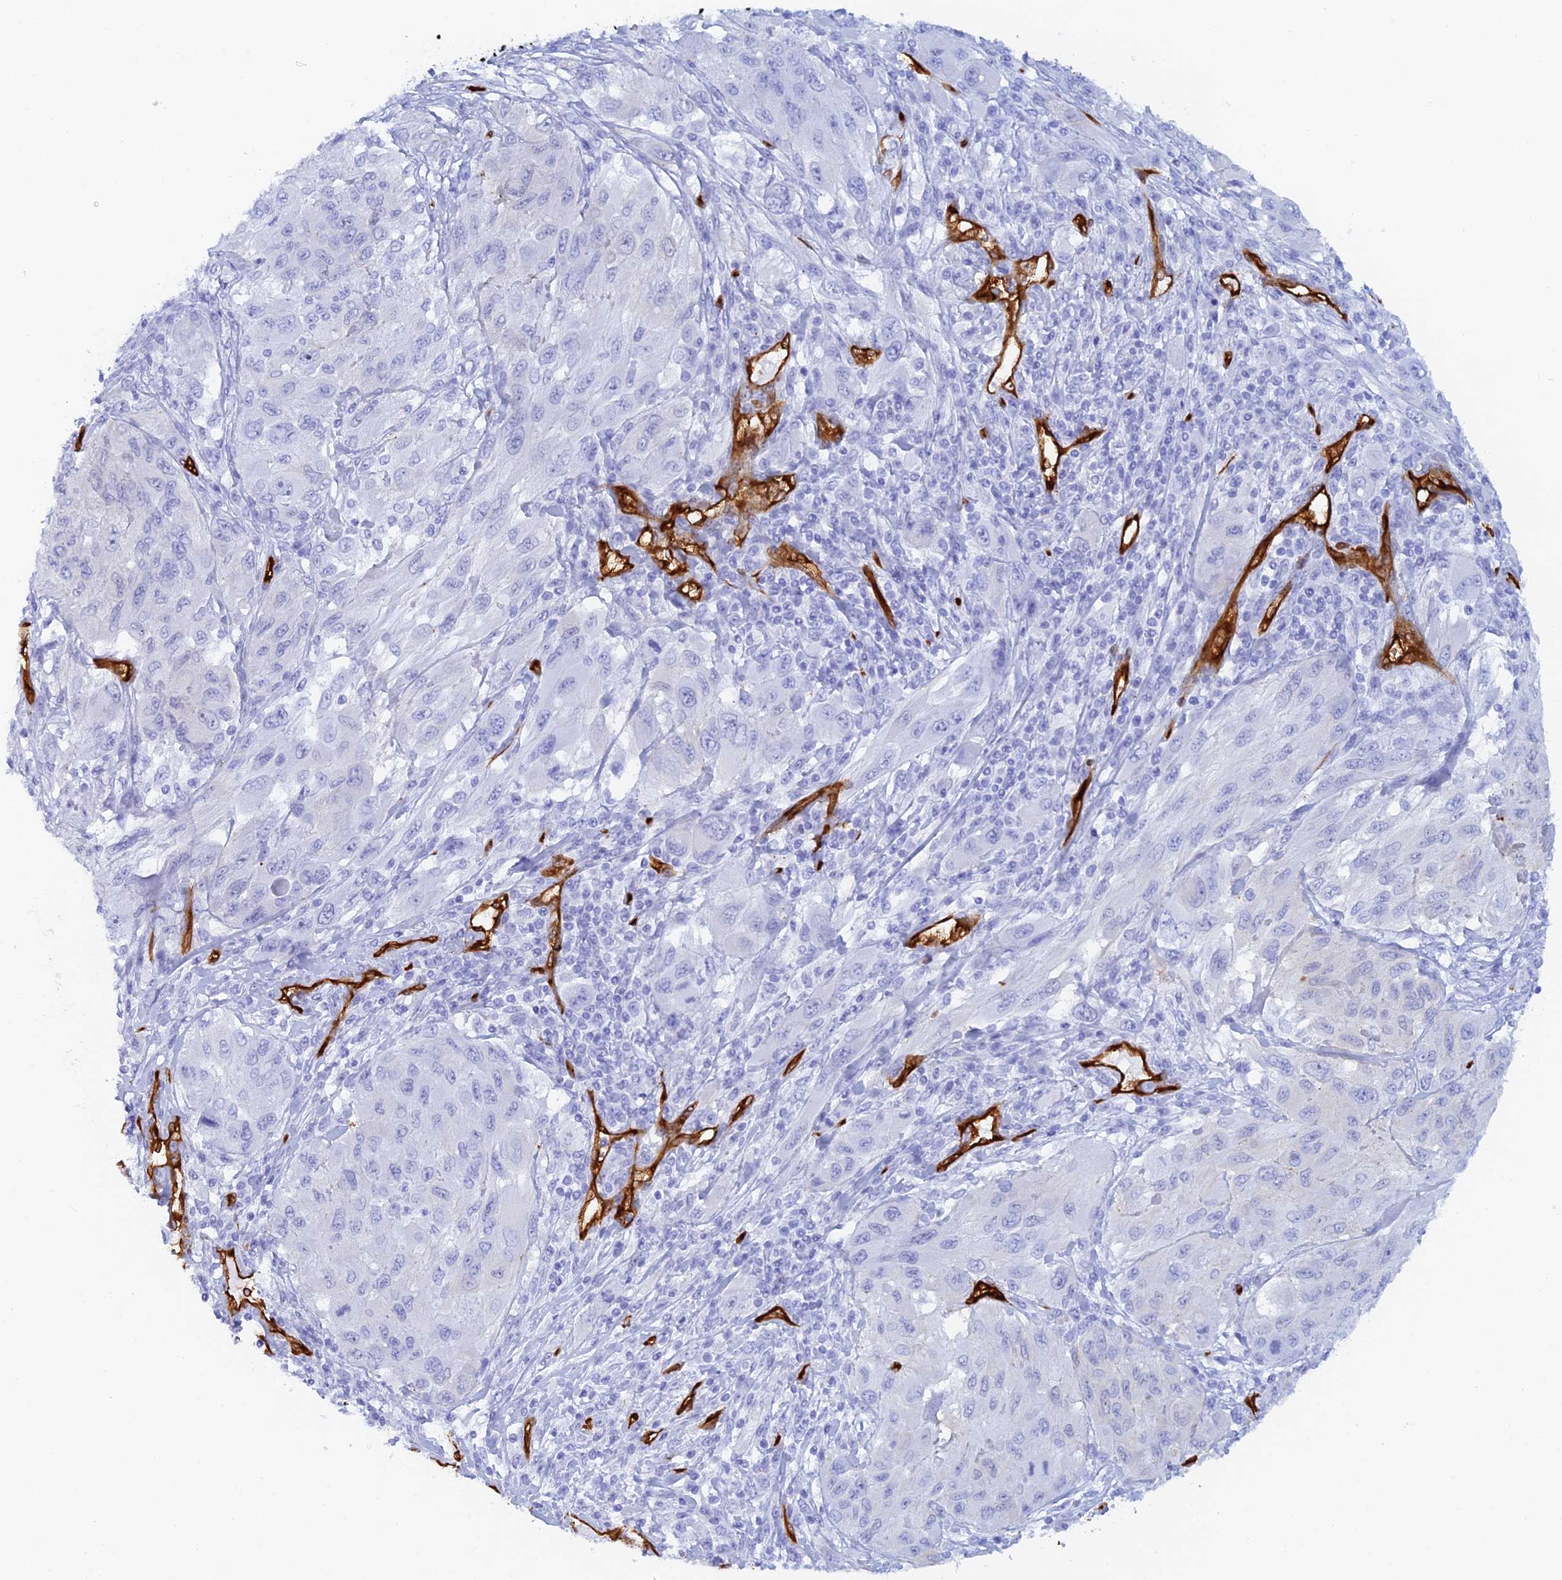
{"staining": {"intensity": "negative", "quantity": "none", "location": "none"}, "tissue": "melanoma", "cell_type": "Tumor cells", "image_type": "cancer", "snomed": [{"axis": "morphology", "description": "Malignant melanoma, NOS"}, {"axis": "topography", "description": "Skin"}], "caption": "Immunohistochemistry histopathology image of melanoma stained for a protein (brown), which reveals no staining in tumor cells.", "gene": "CRIP2", "patient": {"sex": "female", "age": 91}}